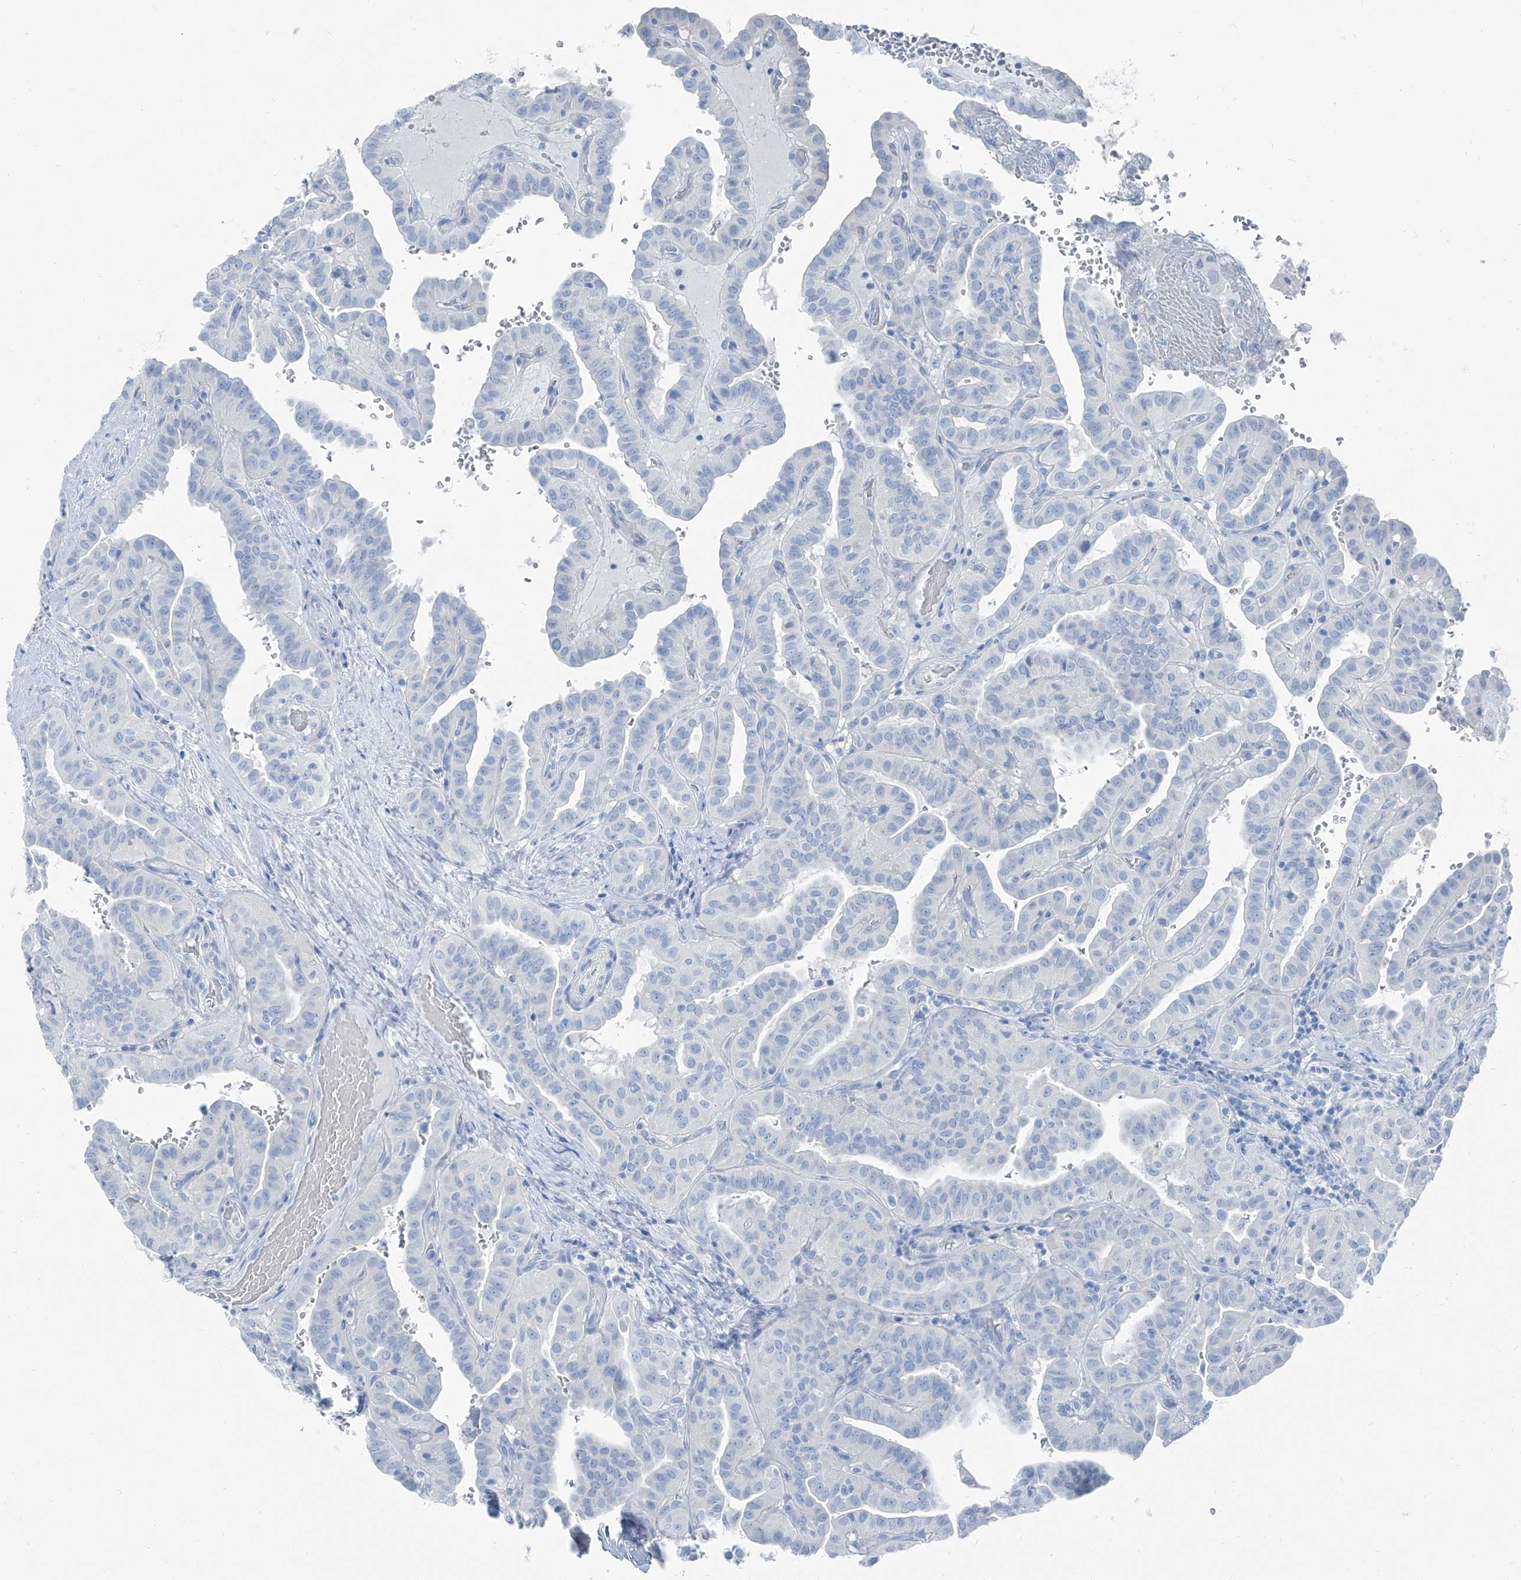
{"staining": {"intensity": "negative", "quantity": "none", "location": "none"}, "tissue": "thyroid cancer", "cell_type": "Tumor cells", "image_type": "cancer", "snomed": [{"axis": "morphology", "description": "Papillary adenocarcinoma, NOS"}, {"axis": "topography", "description": "Thyroid gland"}], "caption": "DAB (3,3'-diaminobenzidine) immunohistochemical staining of human thyroid papillary adenocarcinoma exhibits no significant positivity in tumor cells.", "gene": "RGN", "patient": {"sex": "male", "age": 77}}